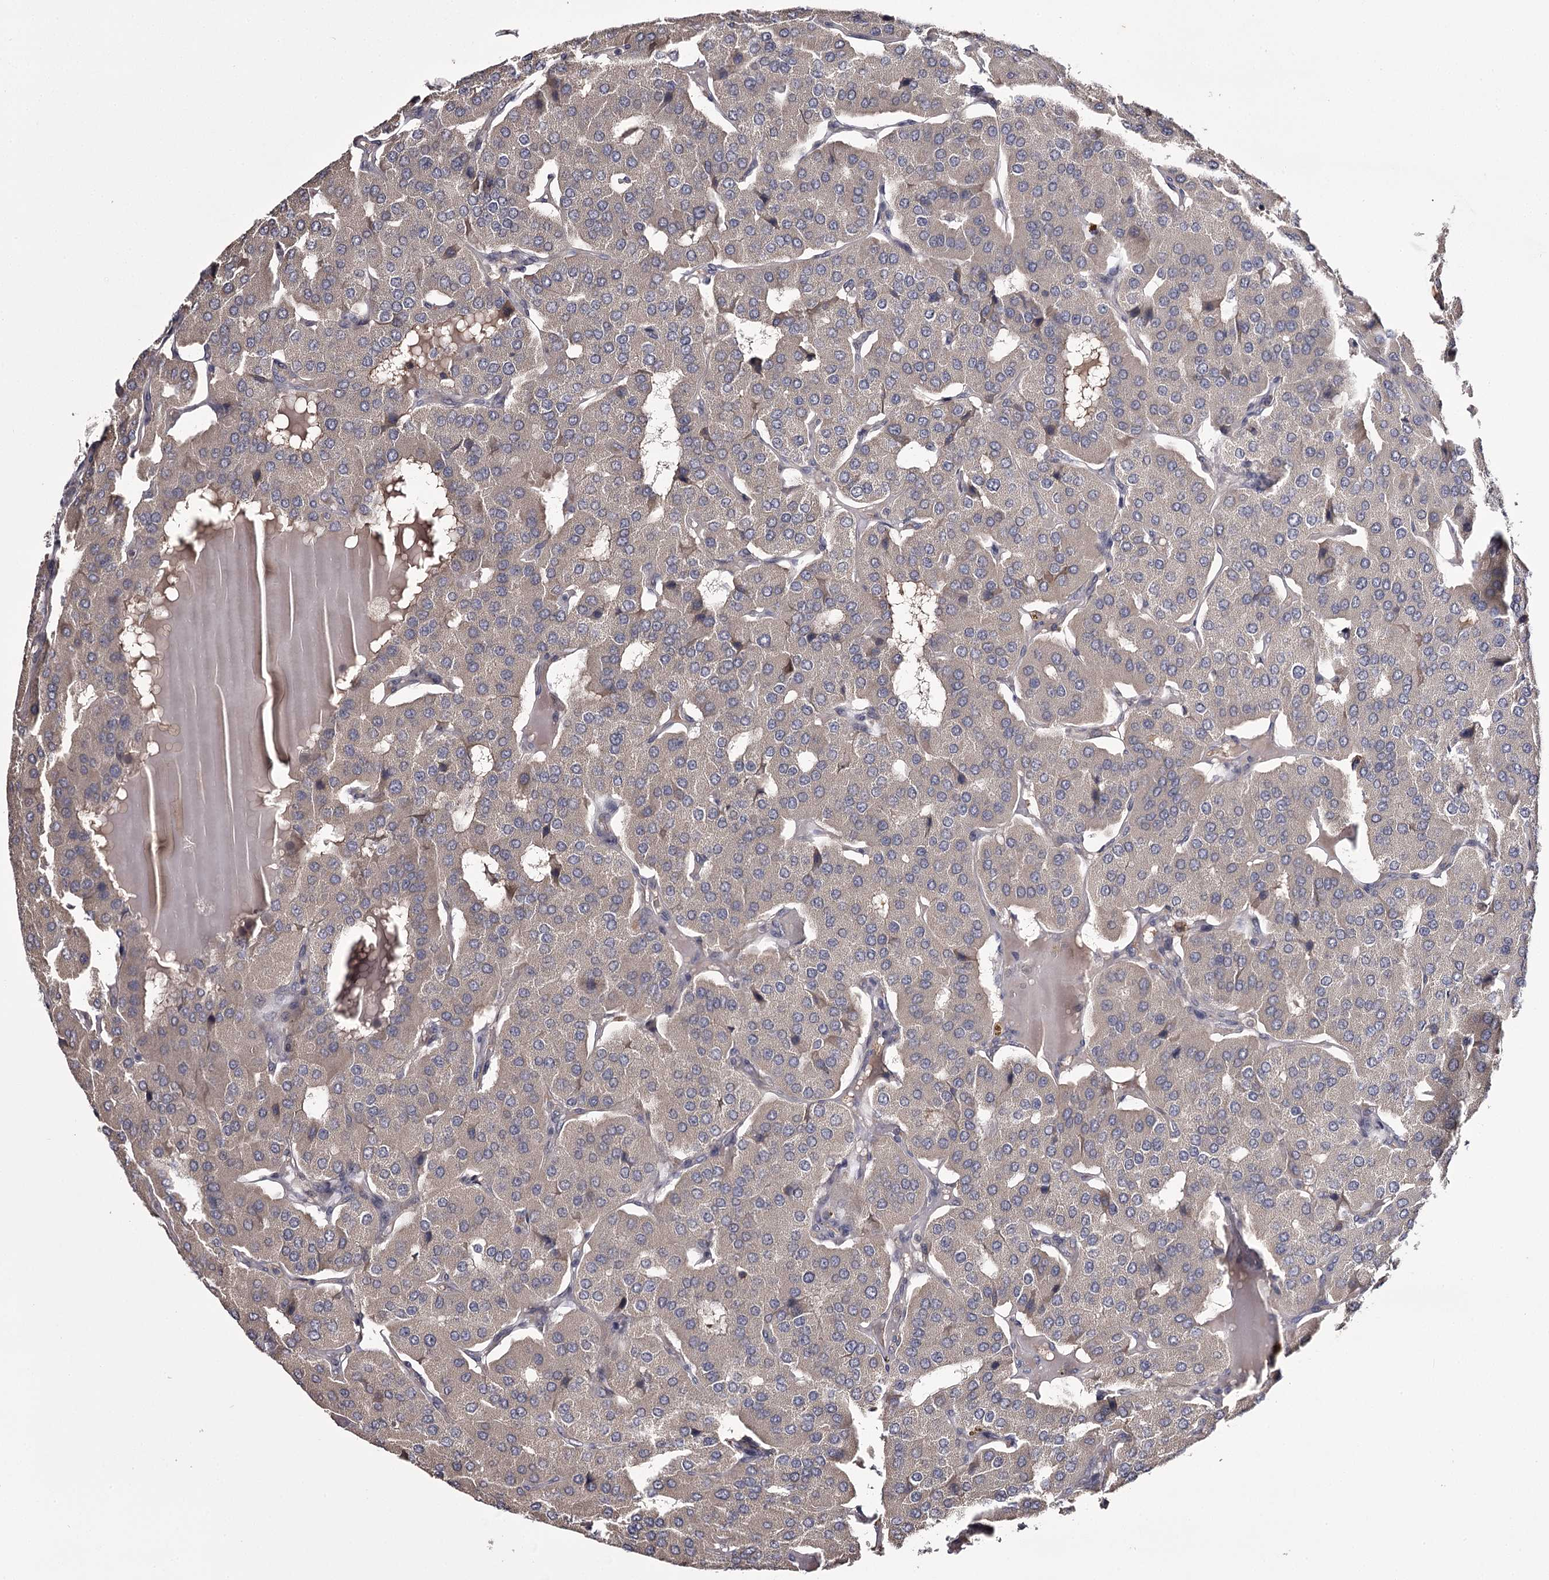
{"staining": {"intensity": "weak", "quantity": "<25%", "location": "cytoplasmic/membranous"}, "tissue": "parathyroid gland", "cell_type": "Glandular cells", "image_type": "normal", "snomed": [{"axis": "morphology", "description": "Normal tissue, NOS"}, {"axis": "morphology", "description": "Adenoma, NOS"}, {"axis": "topography", "description": "Parathyroid gland"}], "caption": "A photomicrograph of parathyroid gland stained for a protein shows no brown staining in glandular cells.", "gene": "PRM2", "patient": {"sex": "female", "age": 86}}